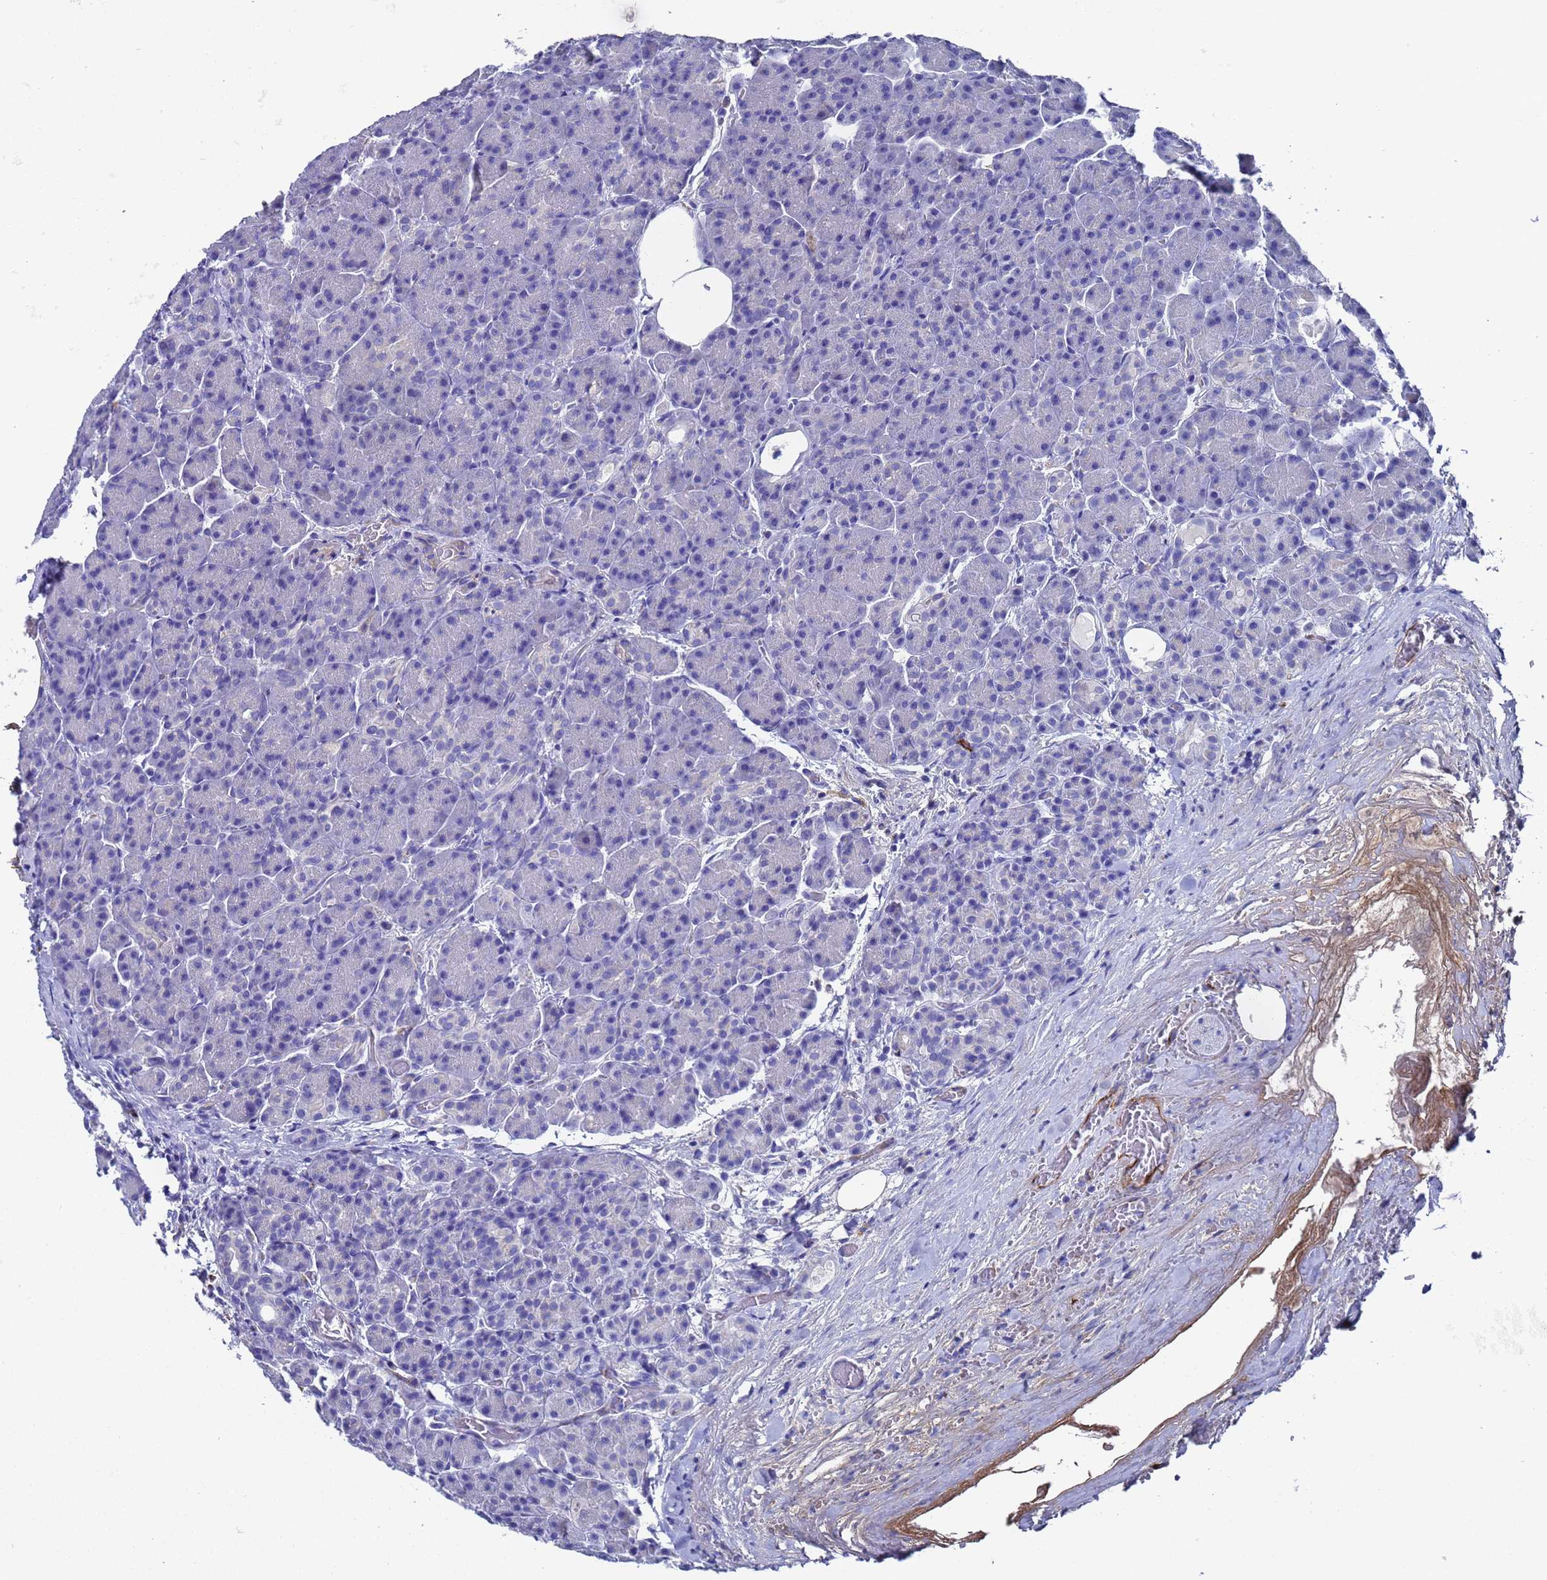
{"staining": {"intensity": "negative", "quantity": "none", "location": "none"}, "tissue": "pancreas", "cell_type": "Exocrine glandular cells", "image_type": "normal", "snomed": [{"axis": "morphology", "description": "Normal tissue, NOS"}, {"axis": "topography", "description": "Pancreas"}], "caption": "High magnification brightfield microscopy of normal pancreas stained with DAB (brown) and counterstained with hematoxylin (blue): exocrine glandular cells show no significant staining. (IHC, brightfield microscopy, high magnification).", "gene": "ADIPOQ", "patient": {"sex": "male", "age": 63}}